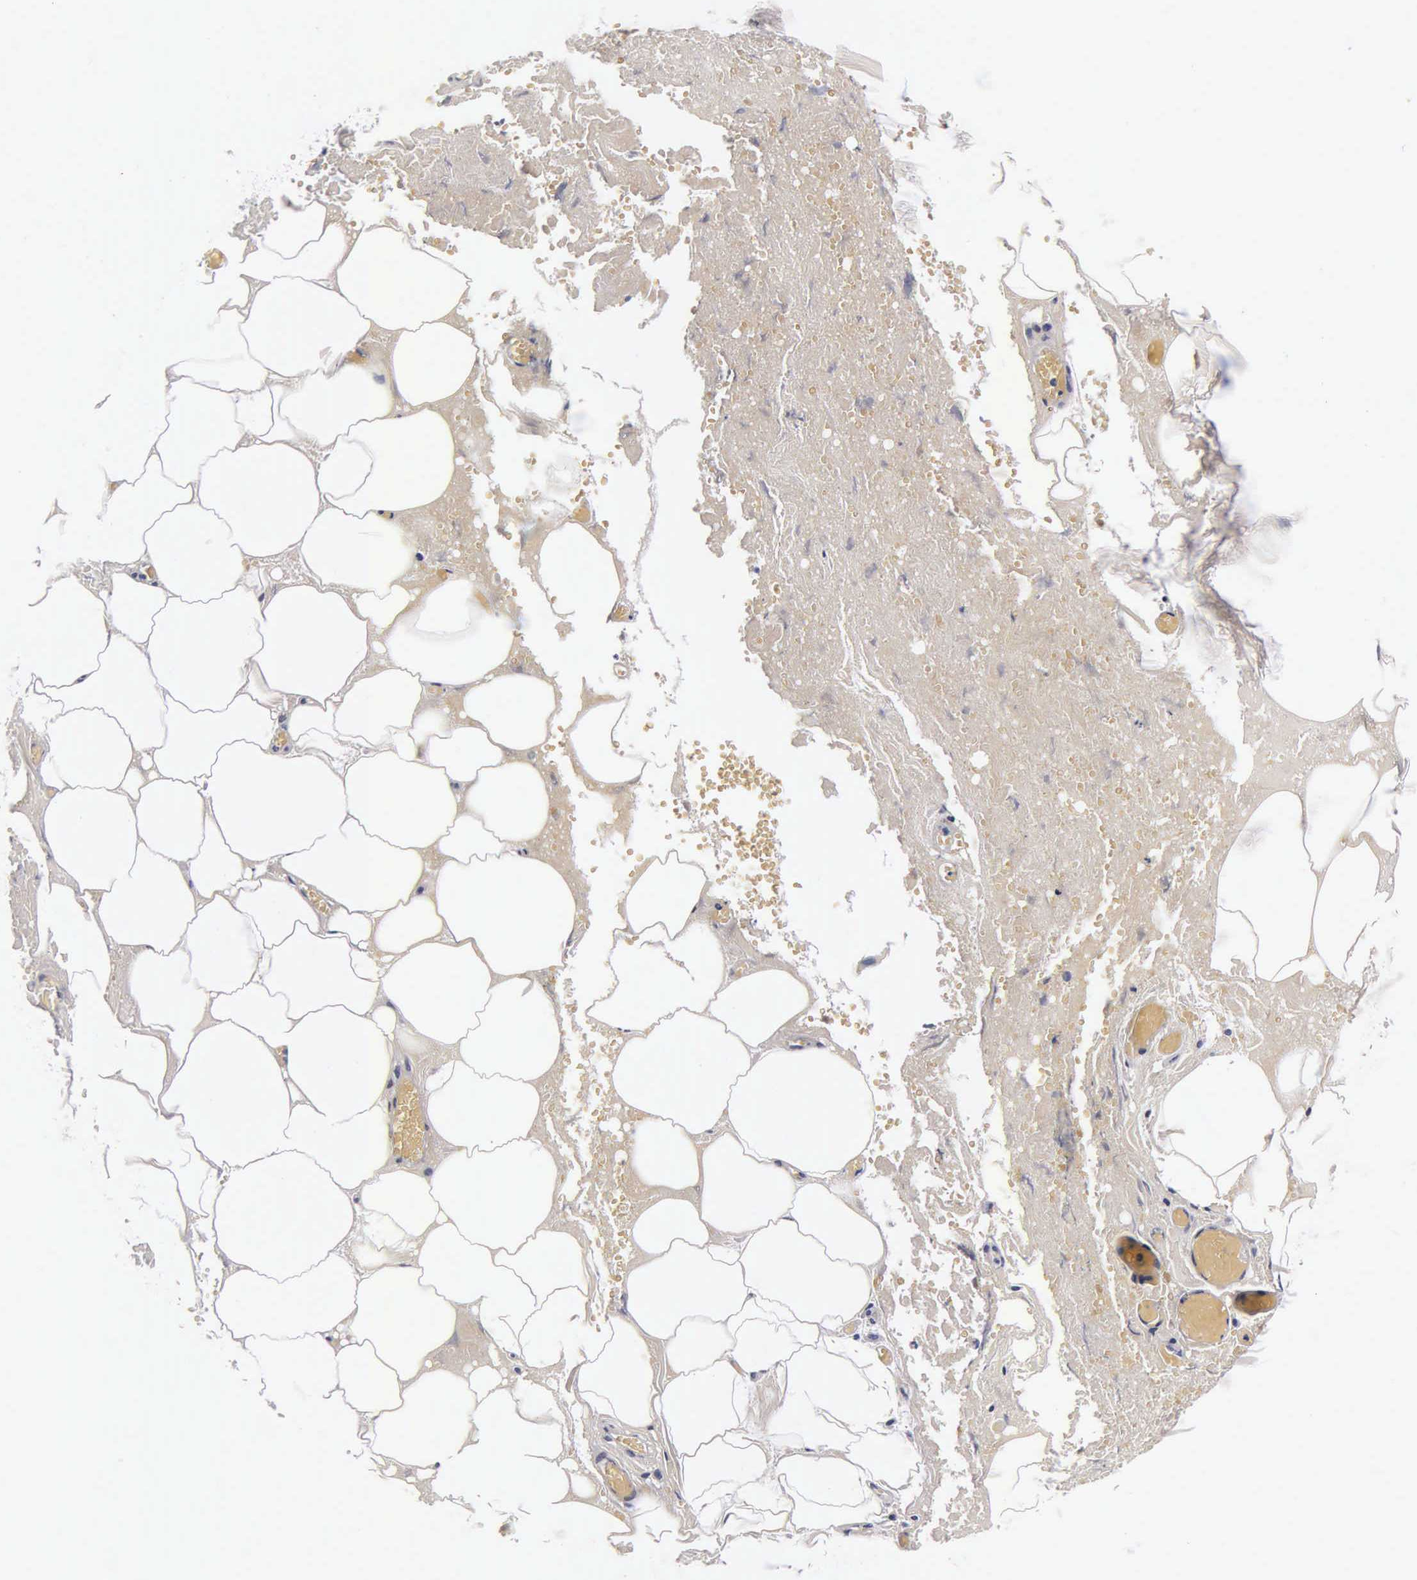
{"staining": {"intensity": "moderate", "quantity": ">75%", "location": "cytoplasmic/membranous"}, "tissue": "smooth muscle", "cell_type": "Smooth muscle cells", "image_type": "normal", "snomed": [{"axis": "morphology", "description": "Normal tissue, NOS"}, {"axis": "topography", "description": "Uterus"}], "caption": "There is medium levels of moderate cytoplasmic/membranous positivity in smooth muscle cells of normal smooth muscle, as demonstrated by immunohistochemical staining (brown color).", "gene": "ENO2", "patient": {"sex": "female", "age": 56}}